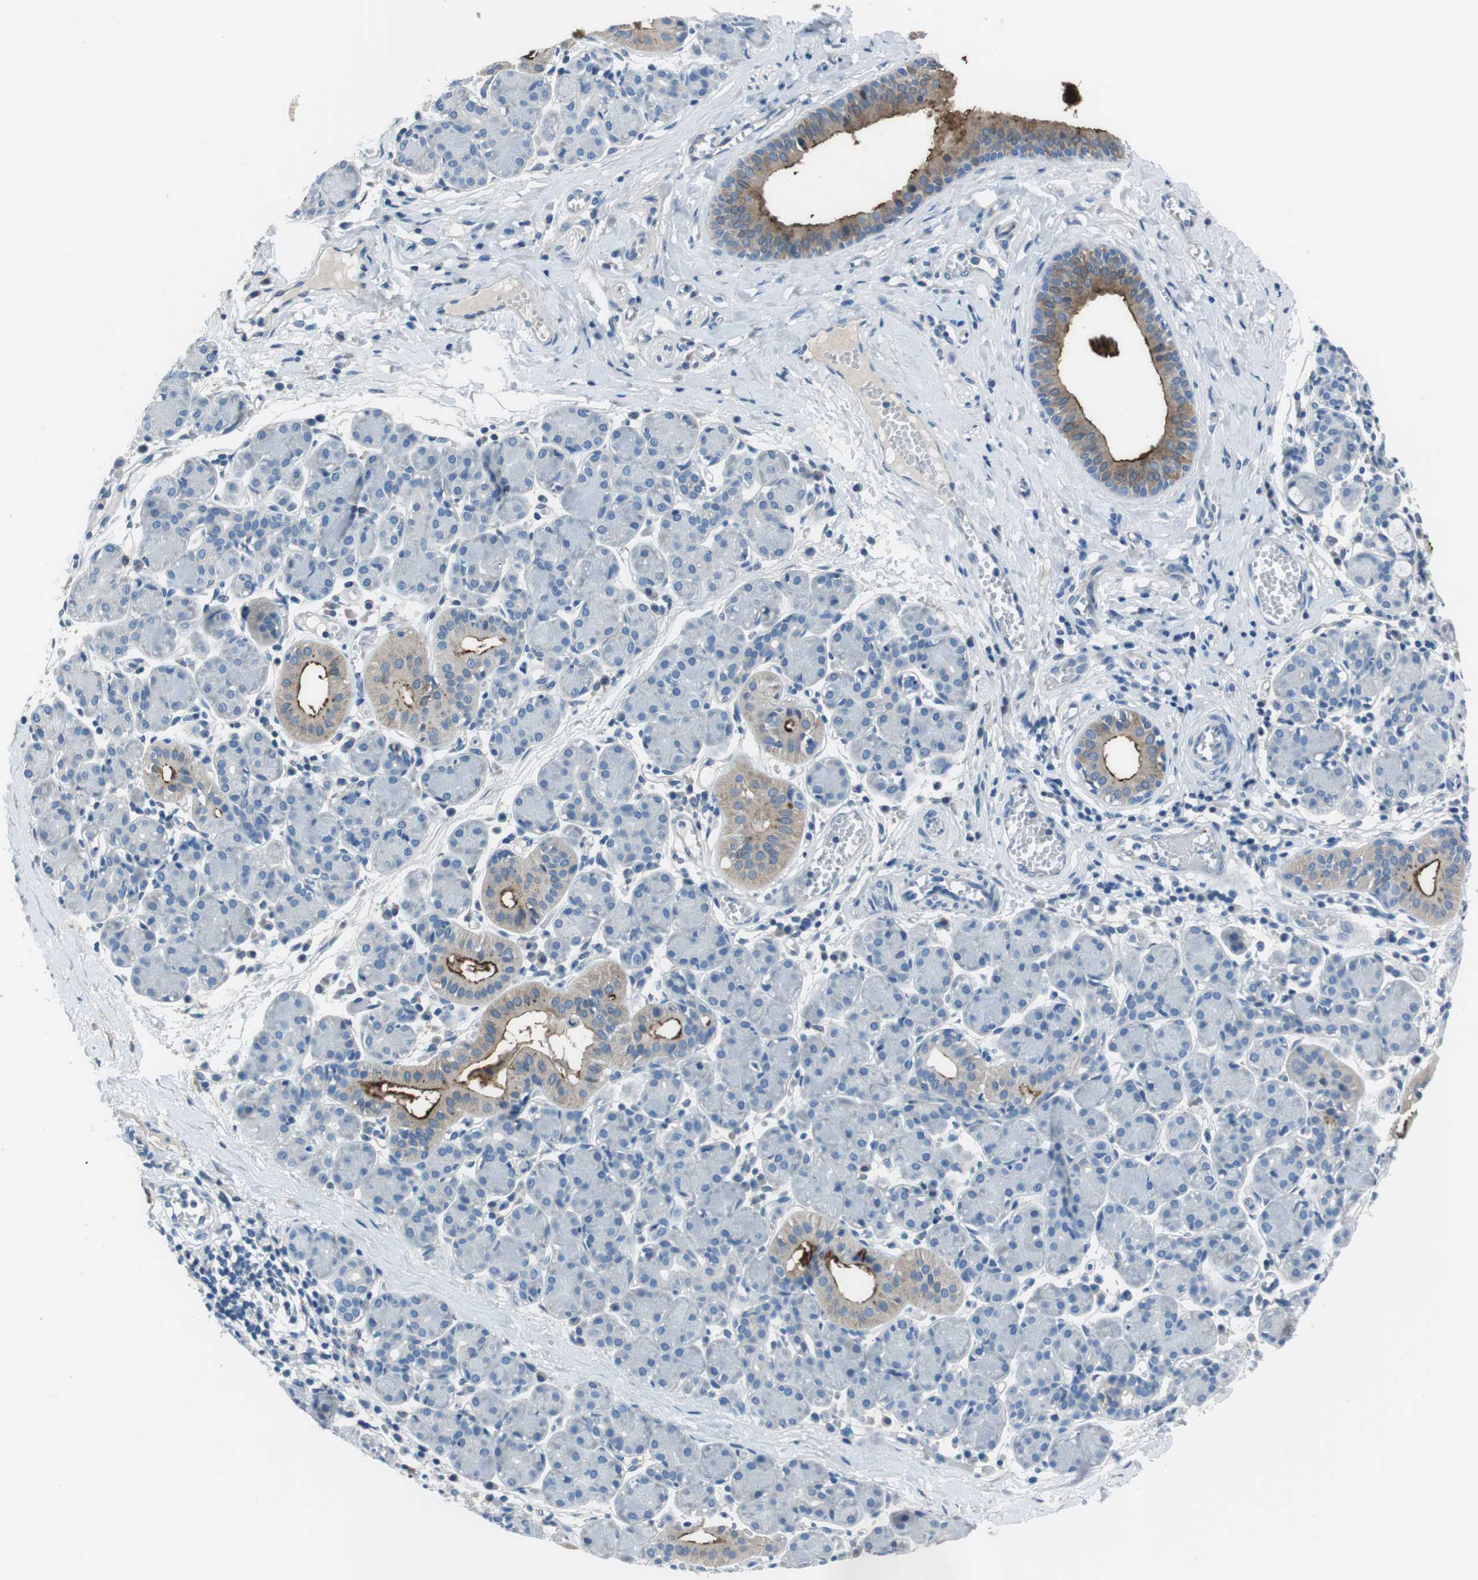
{"staining": {"intensity": "moderate", "quantity": "<25%", "location": "cytoplasmic/membranous"}, "tissue": "salivary gland", "cell_type": "Glandular cells", "image_type": "normal", "snomed": [{"axis": "morphology", "description": "Normal tissue, NOS"}, {"axis": "morphology", "description": "Inflammation, NOS"}, {"axis": "topography", "description": "Lymph node"}, {"axis": "topography", "description": "Salivary gland"}], "caption": "This image demonstrates immunohistochemistry (IHC) staining of benign human salivary gland, with low moderate cytoplasmic/membranous staining in about <25% of glandular cells.", "gene": "TULP3", "patient": {"sex": "male", "age": 3}}